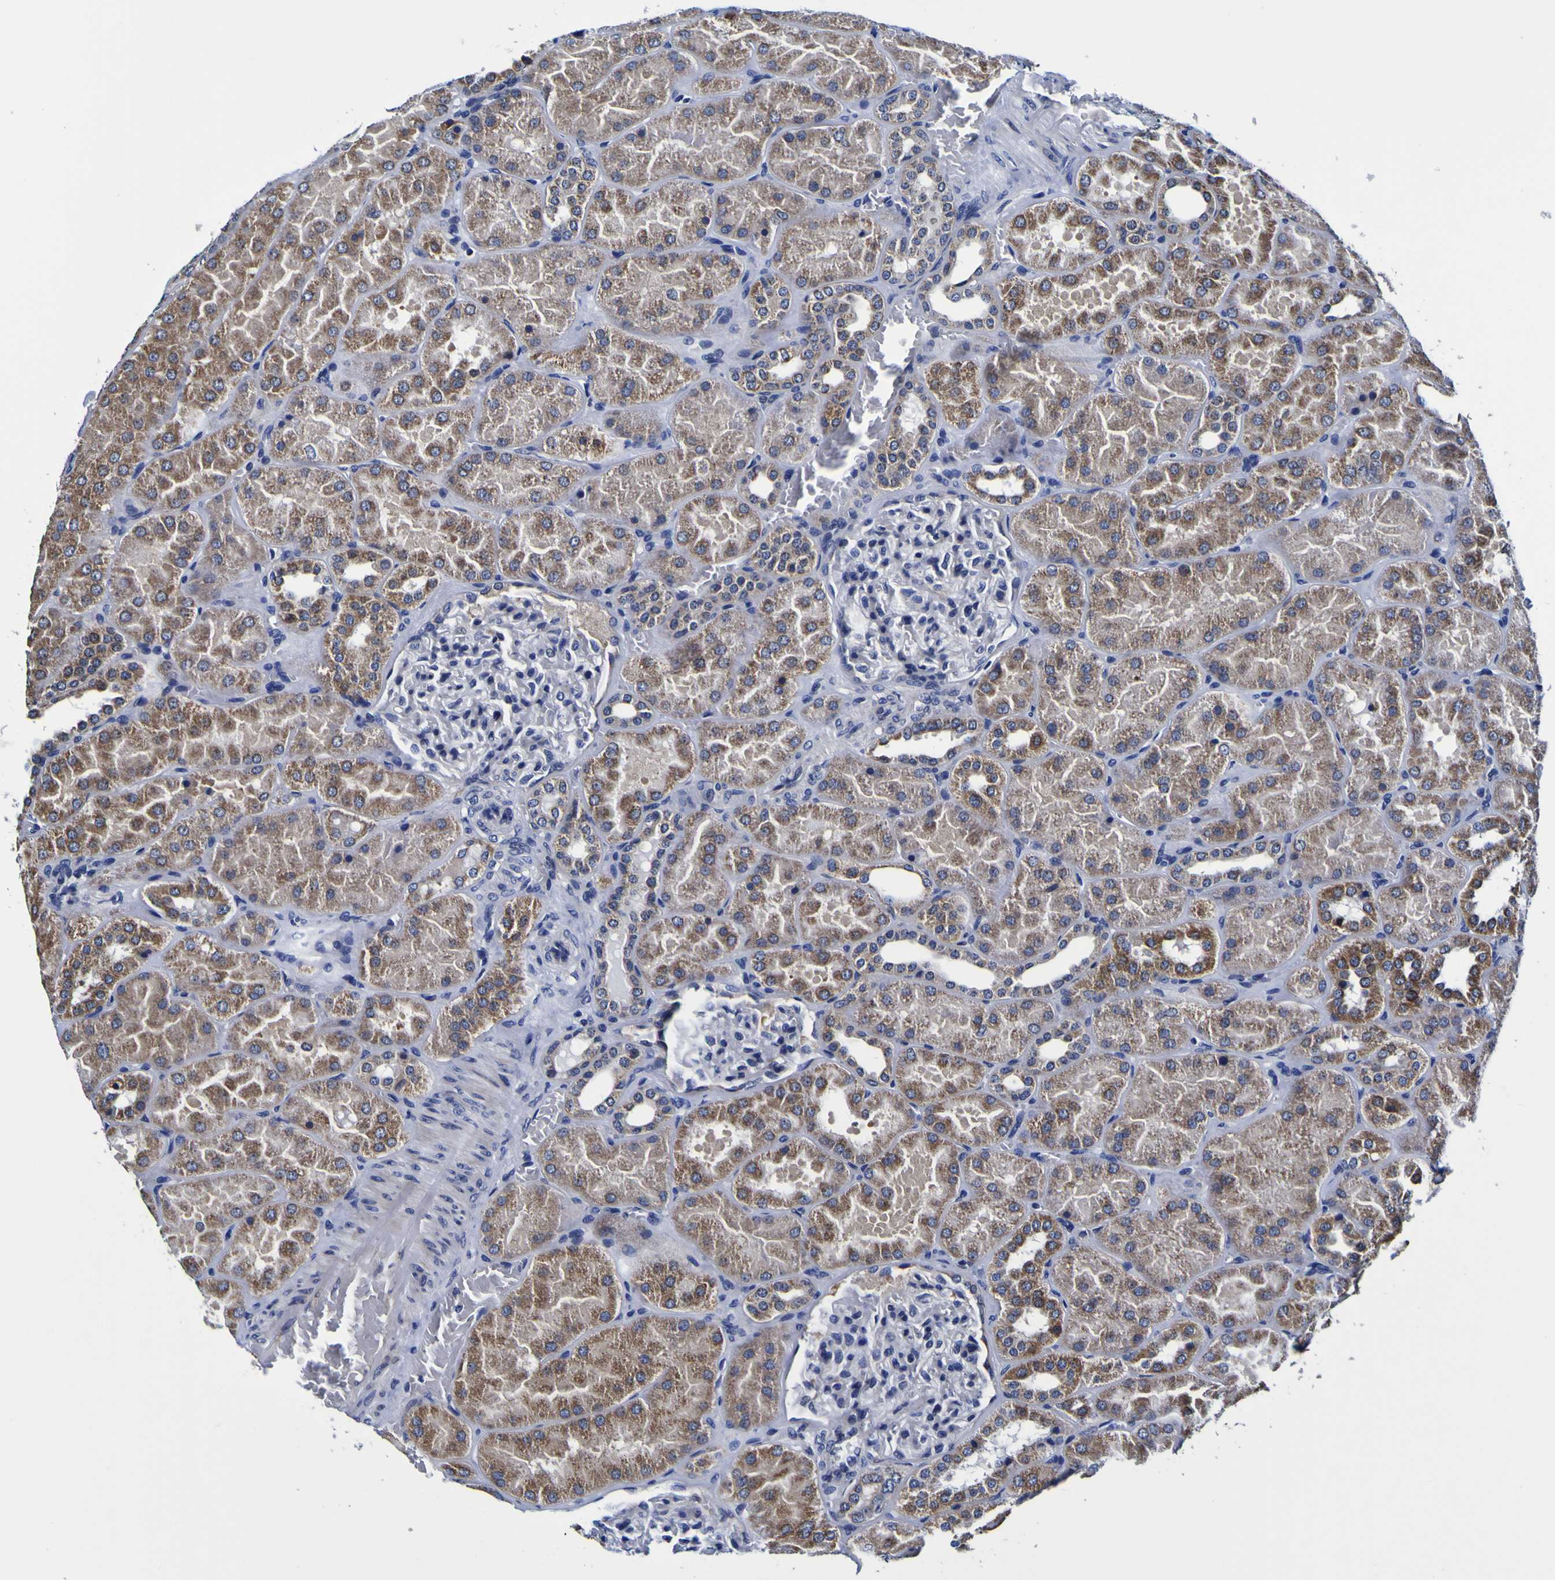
{"staining": {"intensity": "negative", "quantity": "none", "location": "none"}, "tissue": "kidney", "cell_type": "Cells in glomeruli", "image_type": "normal", "snomed": [{"axis": "morphology", "description": "Normal tissue, NOS"}, {"axis": "topography", "description": "Kidney"}], "caption": "IHC image of unremarkable human kidney stained for a protein (brown), which reveals no expression in cells in glomeruli. (DAB immunohistochemistry (IHC) visualized using brightfield microscopy, high magnification).", "gene": "PDLIM4", "patient": {"sex": "male", "age": 28}}